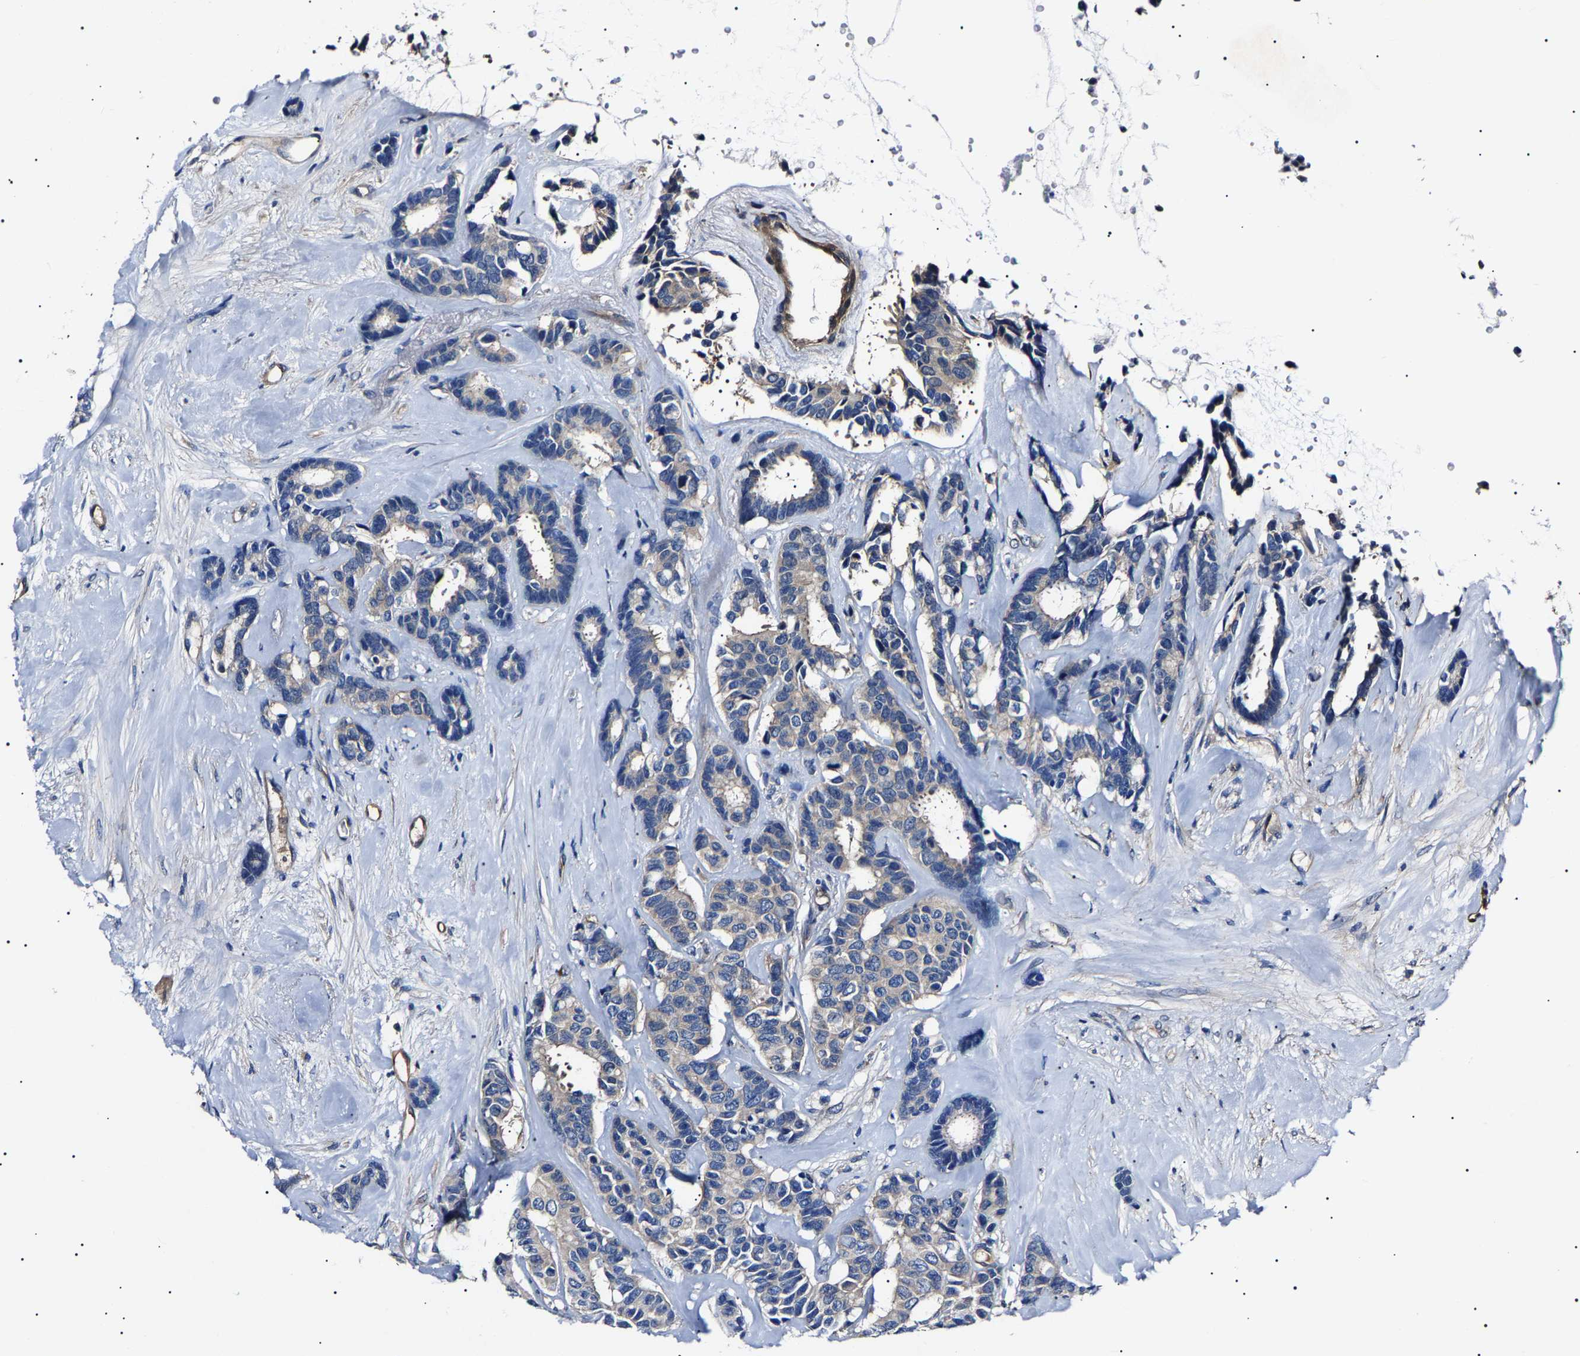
{"staining": {"intensity": "weak", "quantity": "<25%", "location": "cytoplasmic/membranous"}, "tissue": "breast cancer", "cell_type": "Tumor cells", "image_type": "cancer", "snomed": [{"axis": "morphology", "description": "Duct carcinoma"}, {"axis": "topography", "description": "Breast"}], "caption": "This is an IHC photomicrograph of human breast cancer (infiltrating ductal carcinoma). There is no positivity in tumor cells.", "gene": "KLHL42", "patient": {"sex": "female", "age": 87}}